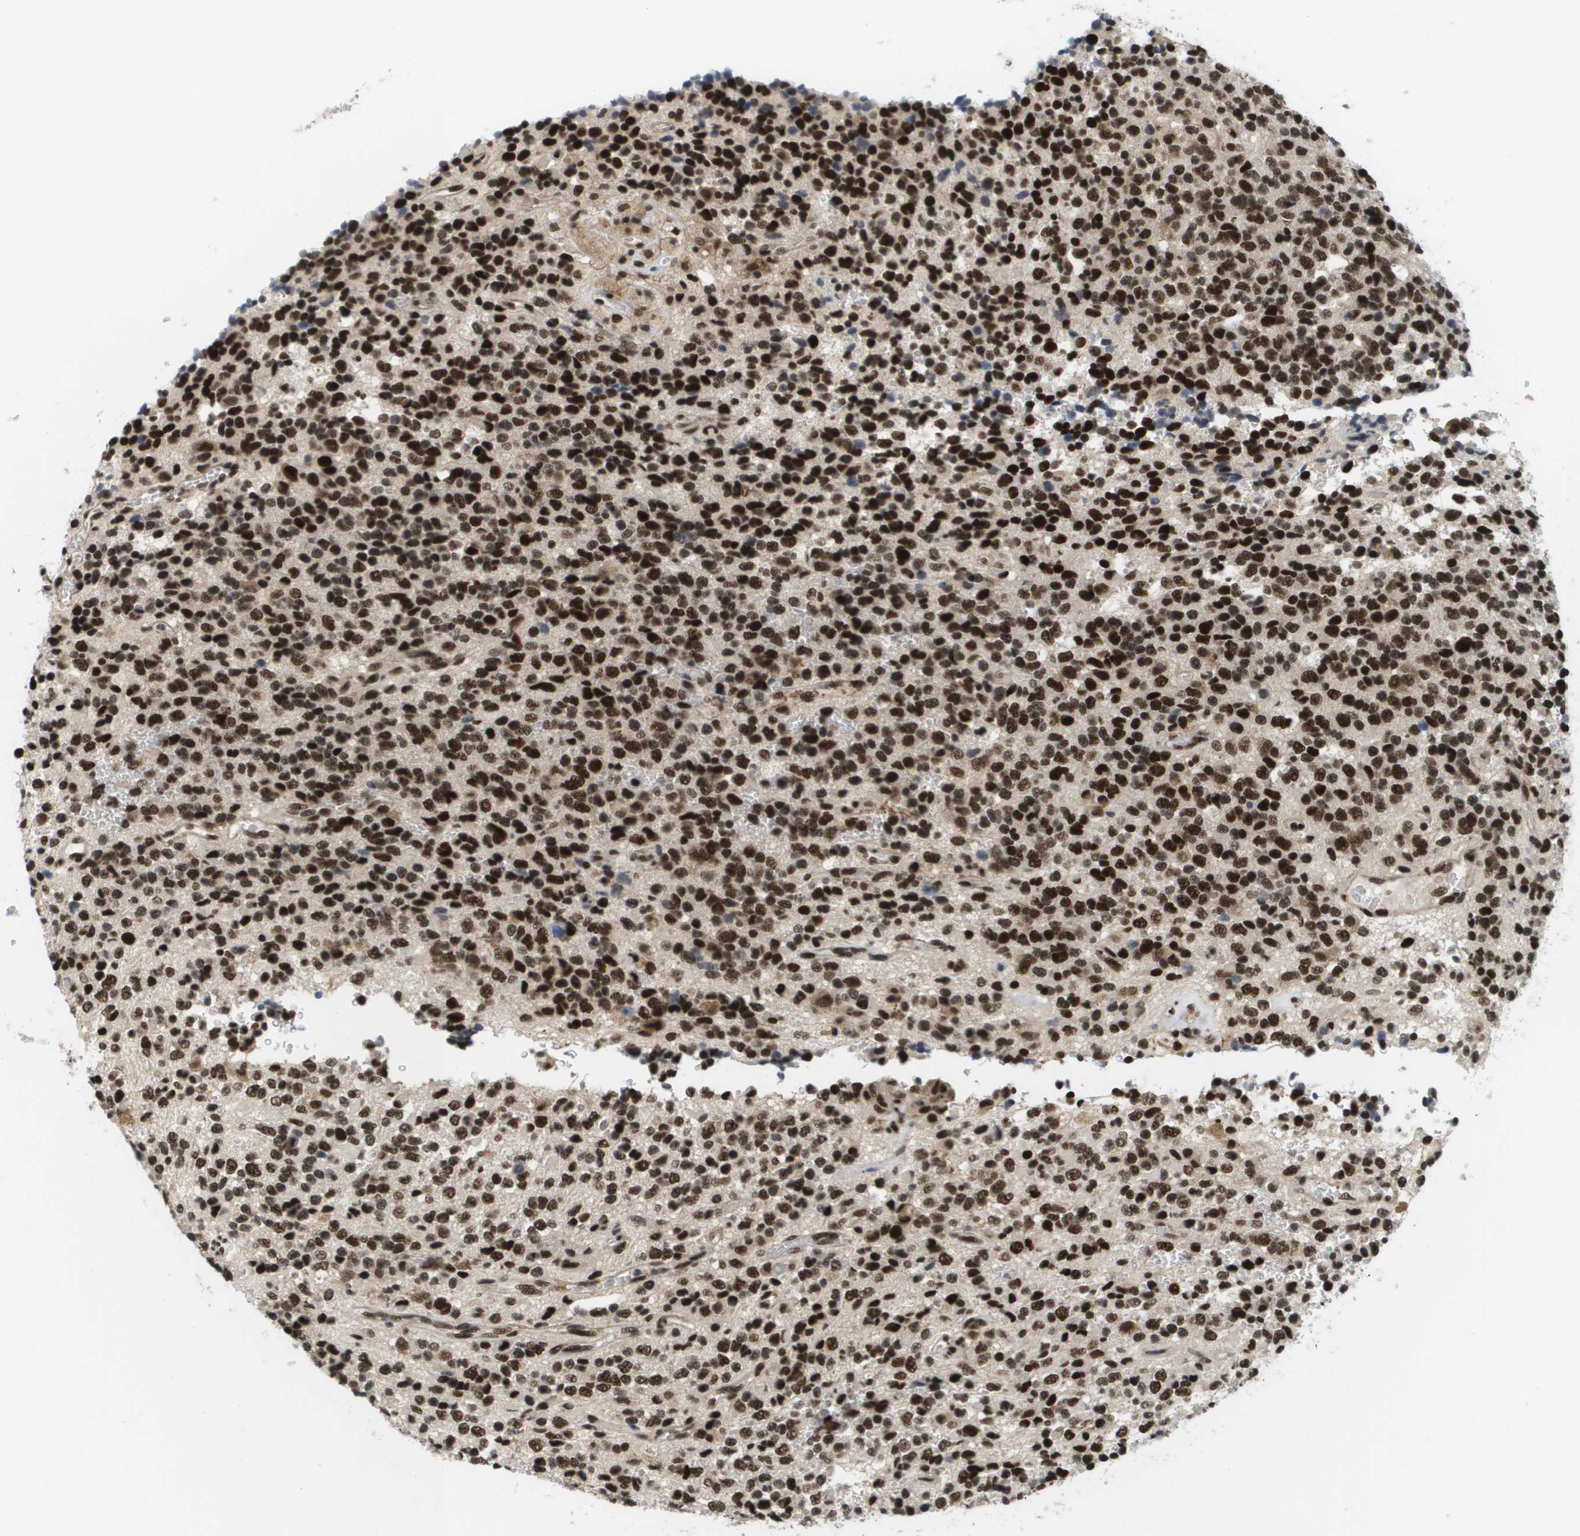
{"staining": {"intensity": "strong", "quantity": ">75%", "location": "nuclear"}, "tissue": "glioma", "cell_type": "Tumor cells", "image_type": "cancer", "snomed": [{"axis": "morphology", "description": "Glioma, malignant, High grade"}, {"axis": "topography", "description": "pancreas cauda"}], "caption": "Glioma was stained to show a protein in brown. There is high levels of strong nuclear staining in about >75% of tumor cells.", "gene": "PRCC", "patient": {"sex": "male", "age": 60}}